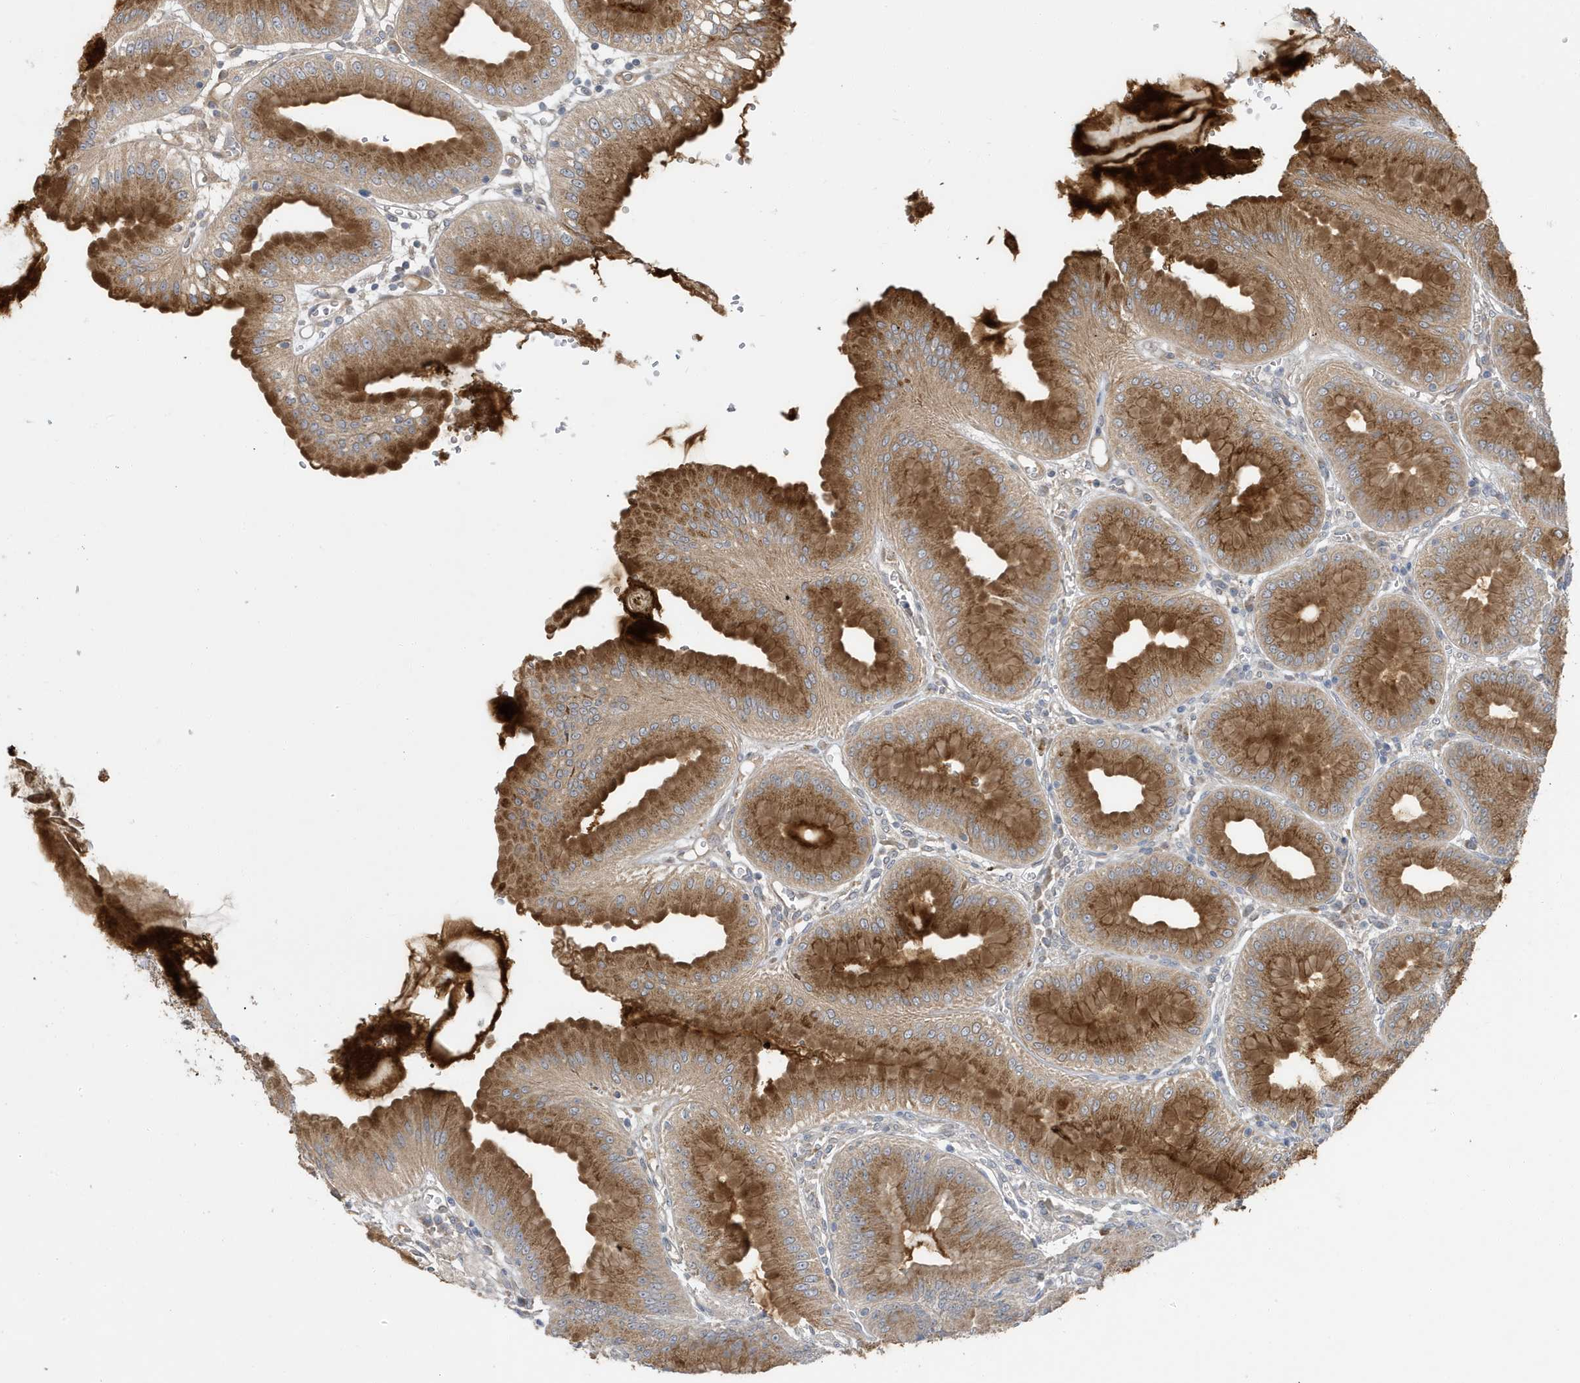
{"staining": {"intensity": "strong", "quantity": ">75%", "location": "cytoplasmic/membranous"}, "tissue": "stomach", "cell_type": "Glandular cells", "image_type": "normal", "snomed": [{"axis": "morphology", "description": "Normal tissue, NOS"}, {"axis": "topography", "description": "Stomach, lower"}], "caption": "Immunohistochemistry (IHC) photomicrograph of benign stomach: human stomach stained using immunohistochemistry (IHC) reveals high levels of strong protein expression localized specifically in the cytoplasmic/membranous of glandular cells, appearing as a cytoplasmic/membranous brown color.", "gene": "LAPTM4A", "patient": {"sex": "male", "age": 71}}